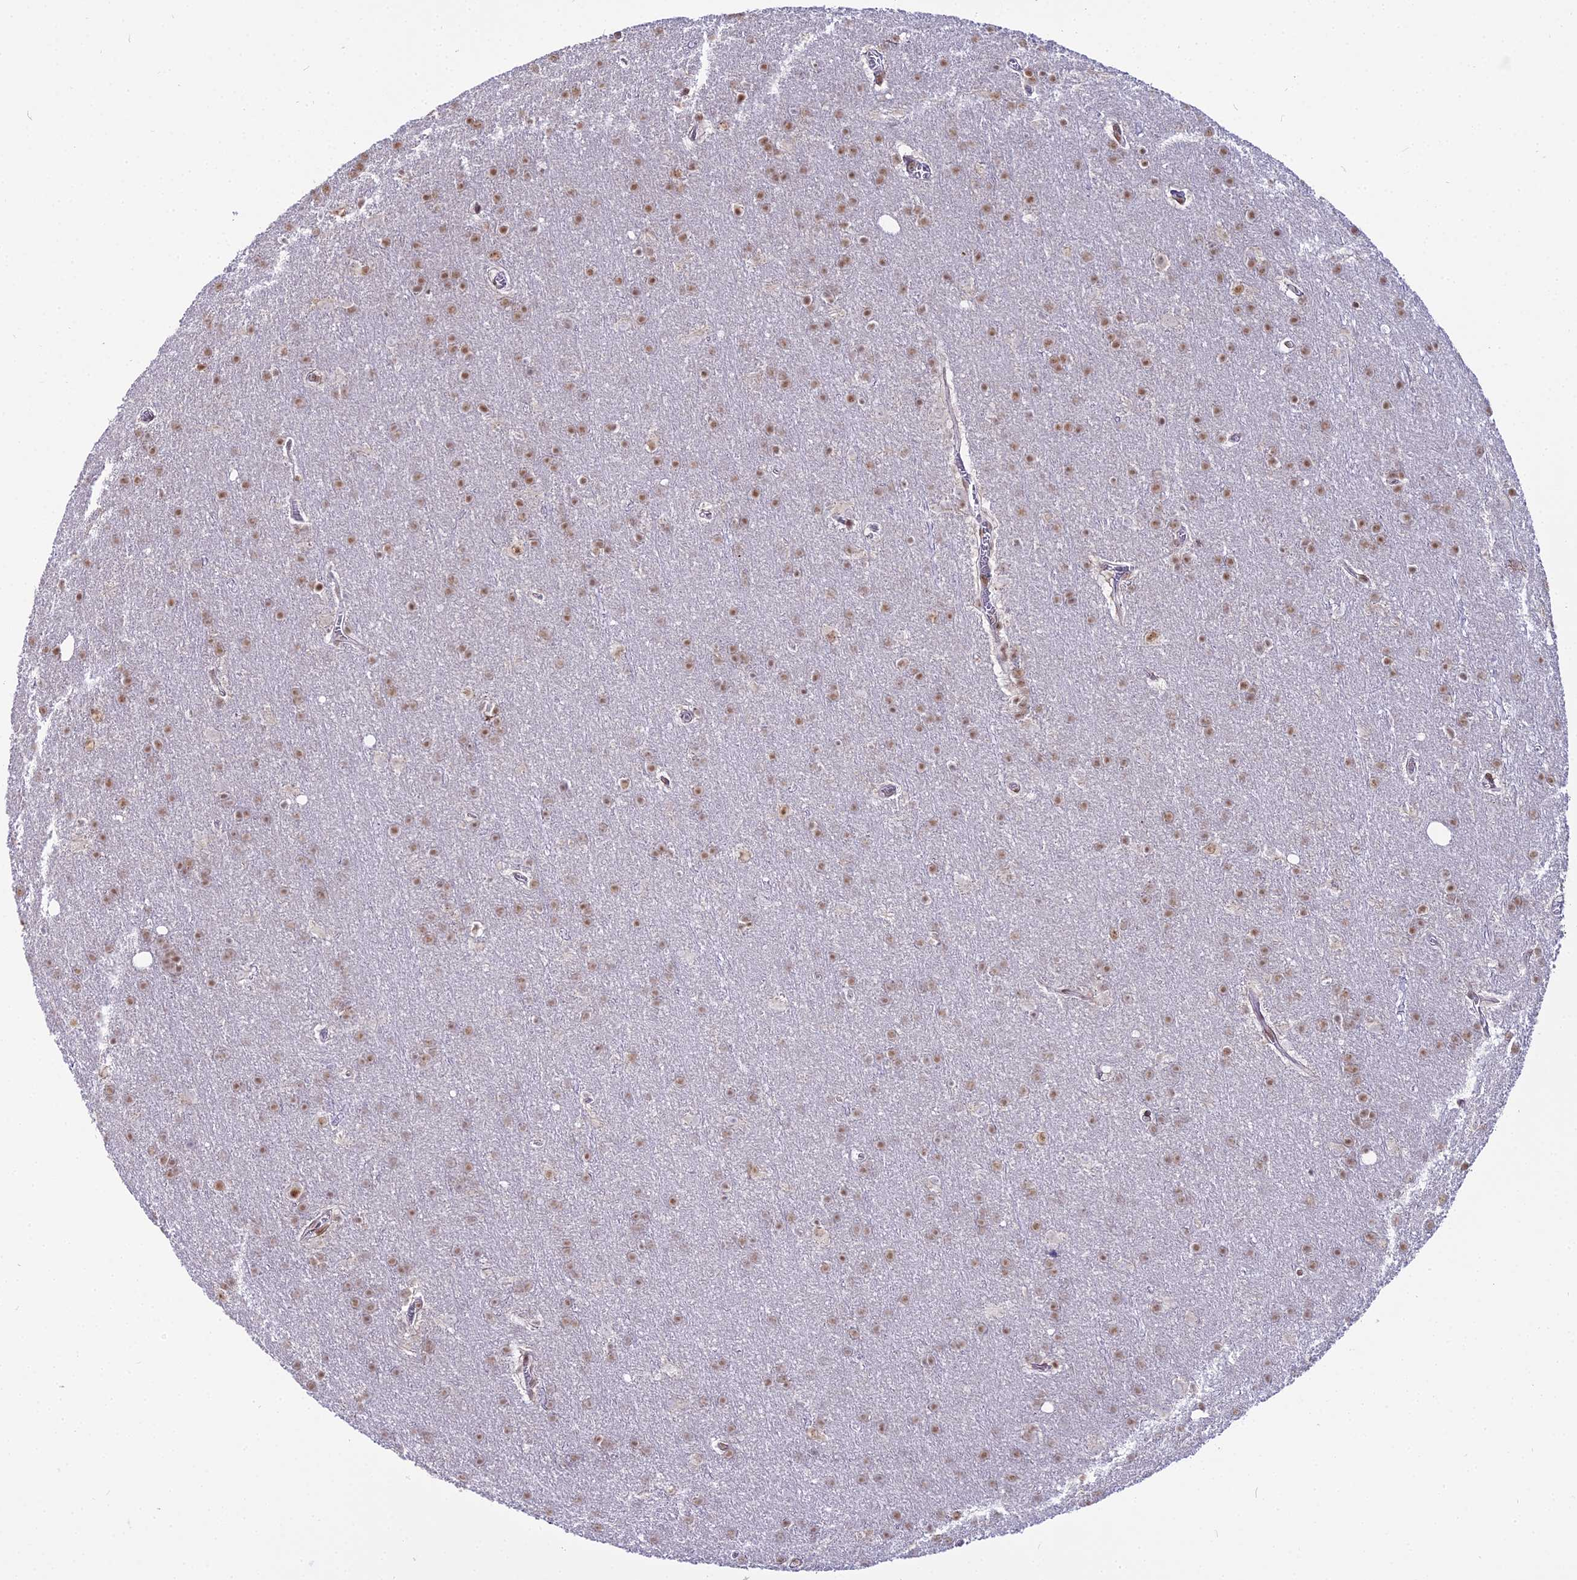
{"staining": {"intensity": "moderate", "quantity": ">75%", "location": "nuclear"}, "tissue": "glioma", "cell_type": "Tumor cells", "image_type": "cancer", "snomed": [{"axis": "morphology", "description": "Glioma, malignant, Low grade"}, {"axis": "topography", "description": "Brain"}], "caption": "This micrograph reveals immunohistochemistry (IHC) staining of malignant low-grade glioma, with medium moderate nuclear staining in approximately >75% of tumor cells.", "gene": "RBM12", "patient": {"sex": "female", "age": 32}}